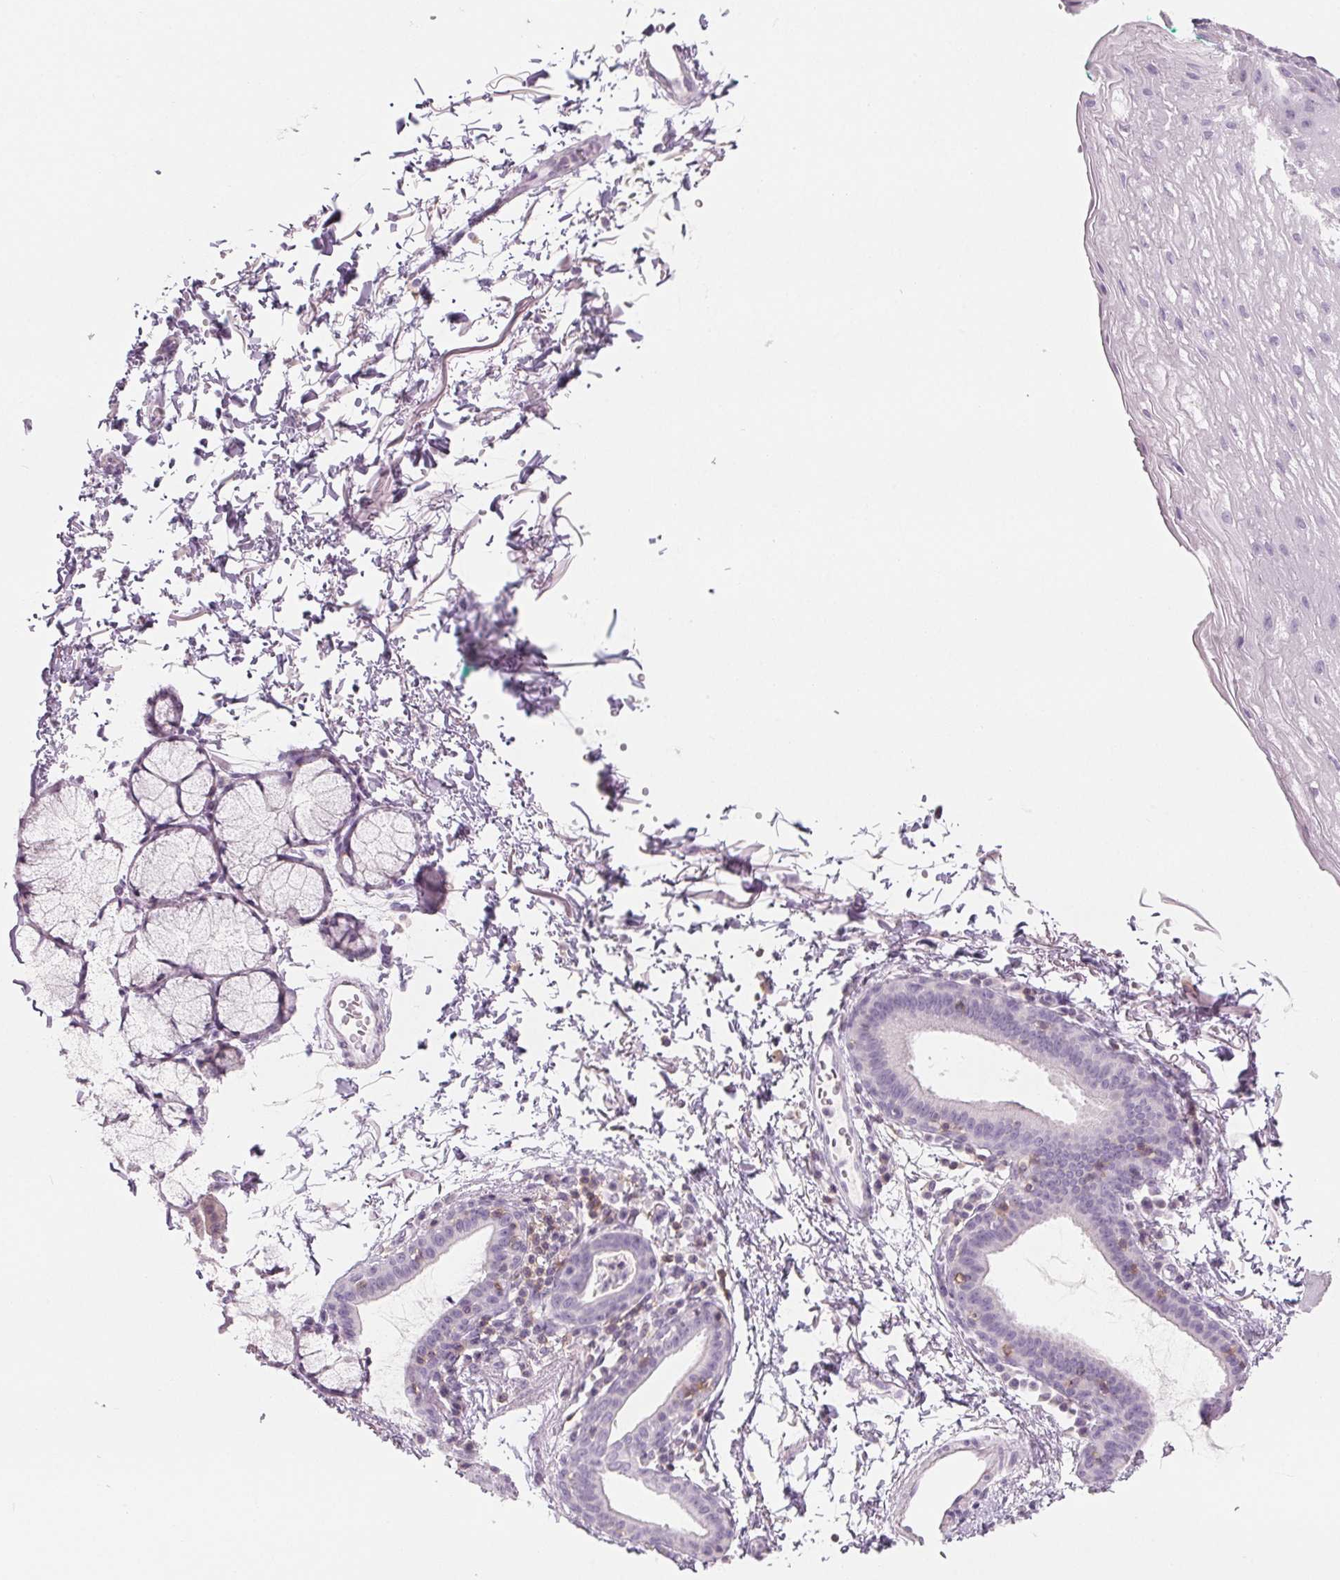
{"staining": {"intensity": "weak", "quantity": "<25%", "location": "cytoplasmic/membranous,nuclear"}, "tissue": "esophagus", "cell_type": "Squamous epithelial cells", "image_type": "normal", "snomed": [{"axis": "morphology", "description": "Normal tissue, NOS"}, {"axis": "topography", "description": "Esophagus"}], "caption": "Immunohistochemical staining of normal human esophagus displays no significant positivity in squamous epithelial cells.", "gene": "CD69", "patient": {"sex": "female", "age": 81}}